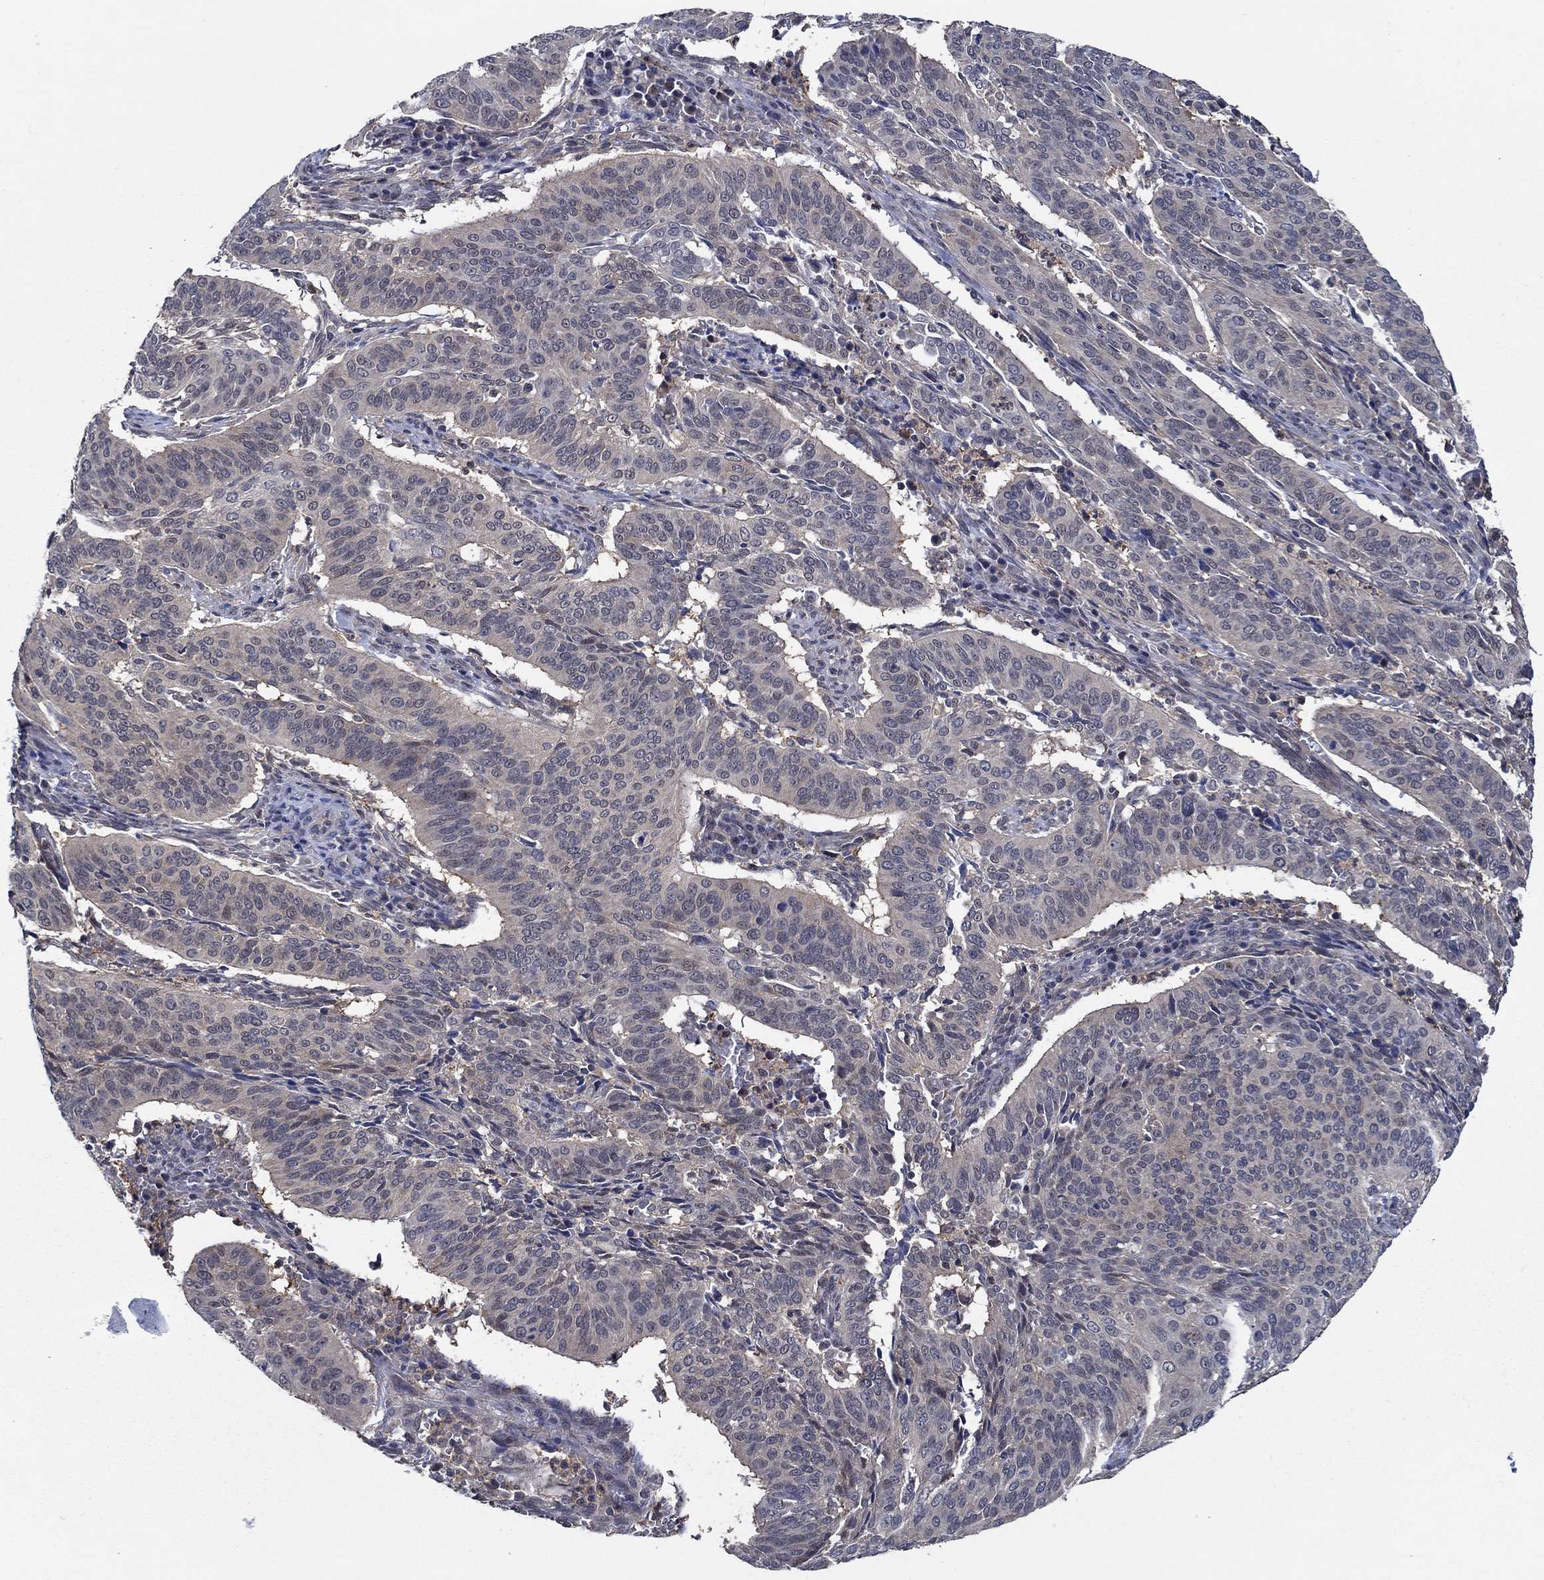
{"staining": {"intensity": "moderate", "quantity": "<25%", "location": "cytoplasmic/membranous"}, "tissue": "cervical cancer", "cell_type": "Tumor cells", "image_type": "cancer", "snomed": [{"axis": "morphology", "description": "Normal tissue, NOS"}, {"axis": "morphology", "description": "Squamous cell carcinoma, NOS"}, {"axis": "topography", "description": "Cervix"}], "caption": "Cervical cancer (squamous cell carcinoma) tissue exhibits moderate cytoplasmic/membranous expression in about <25% of tumor cells, visualized by immunohistochemistry.", "gene": "DACT1", "patient": {"sex": "female", "age": 39}}